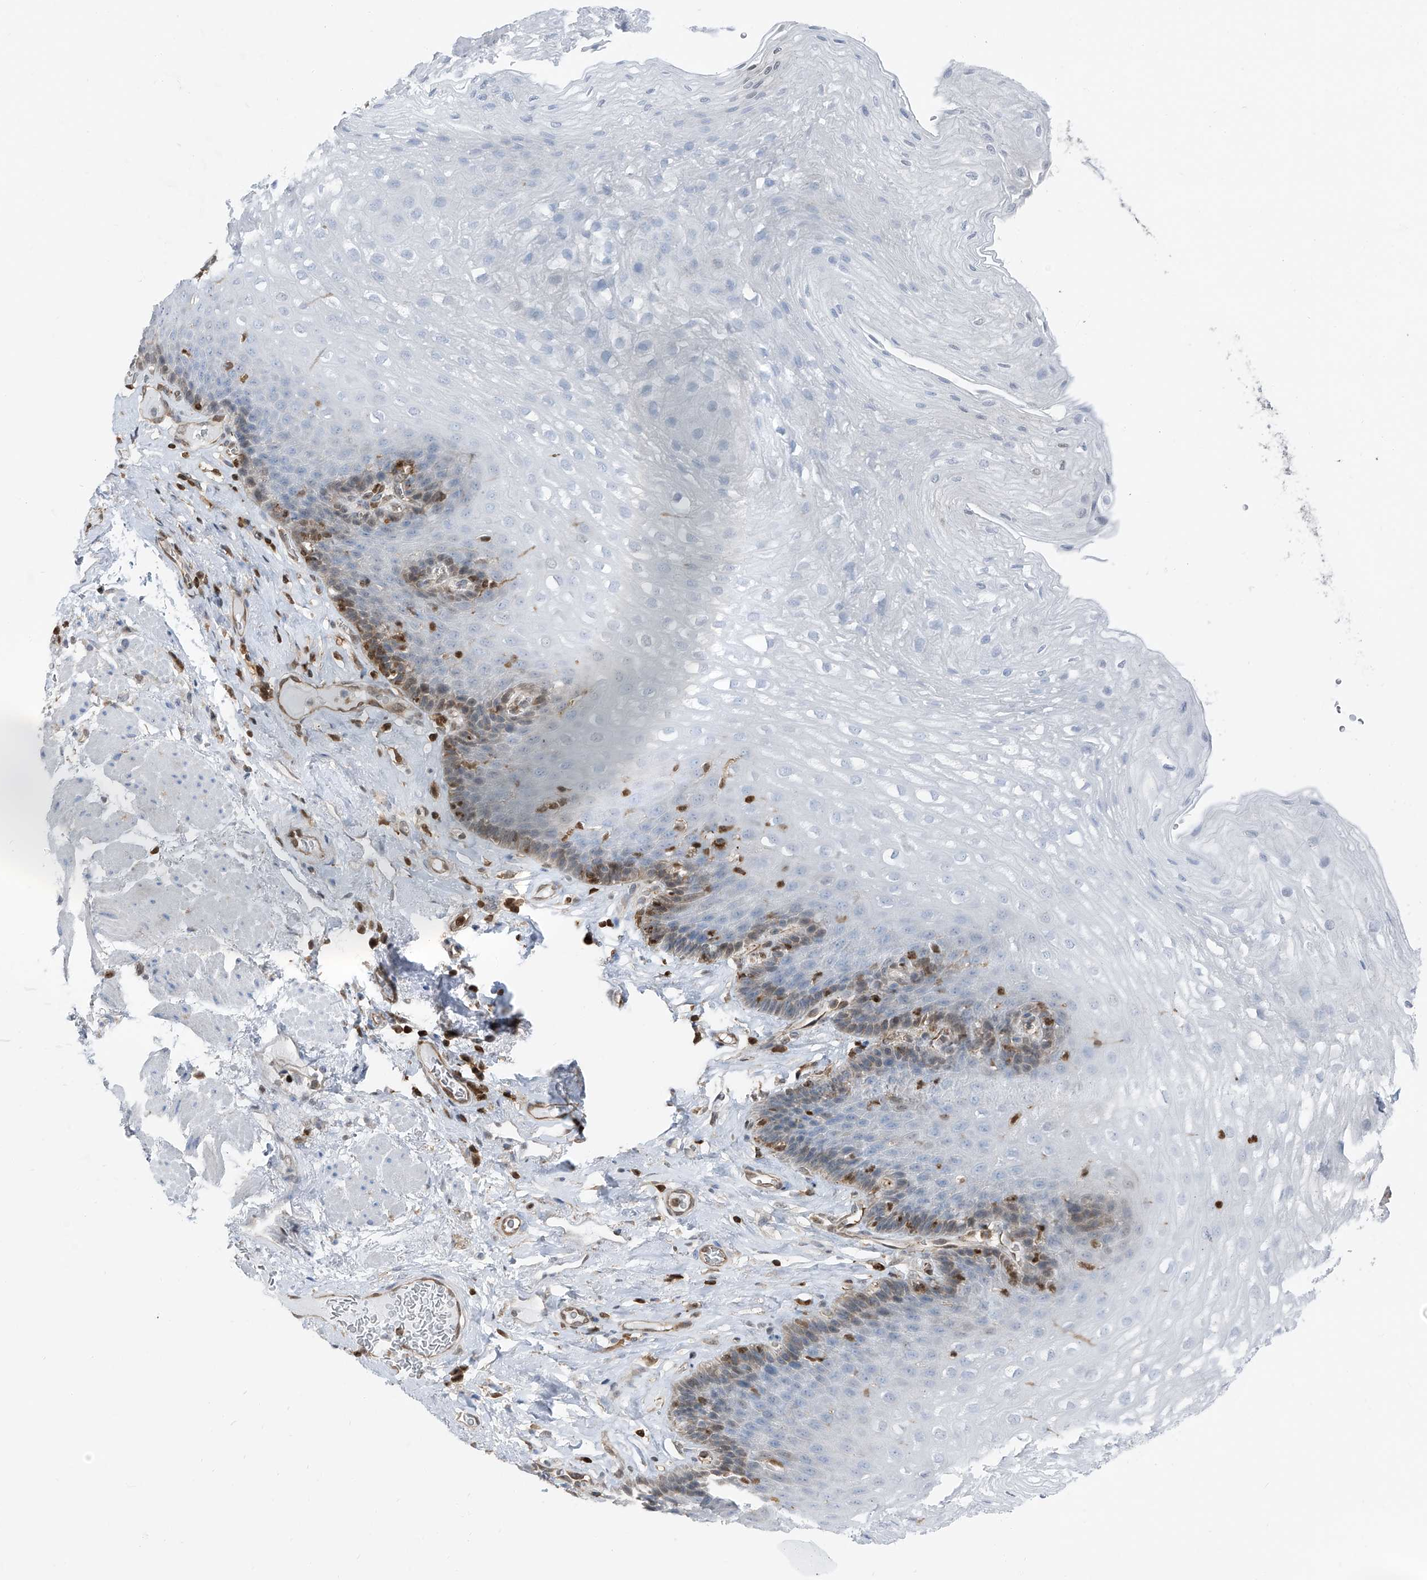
{"staining": {"intensity": "moderate", "quantity": "<25%", "location": "nuclear"}, "tissue": "esophagus", "cell_type": "Squamous epithelial cells", "image_type": "normal", "snomed": [{"axis": "morphology", "description": "Normal tissue, NOS"}, {"axis": "topography", "description": "Esophagus"}], "caption": "IHC of normal human esophagus shows low levels of moderate nuclear expression in approximately <25% of squamous epithelial cells.", "gene": "PSMB10", "patient": {"sex": "female", "age": 66}}